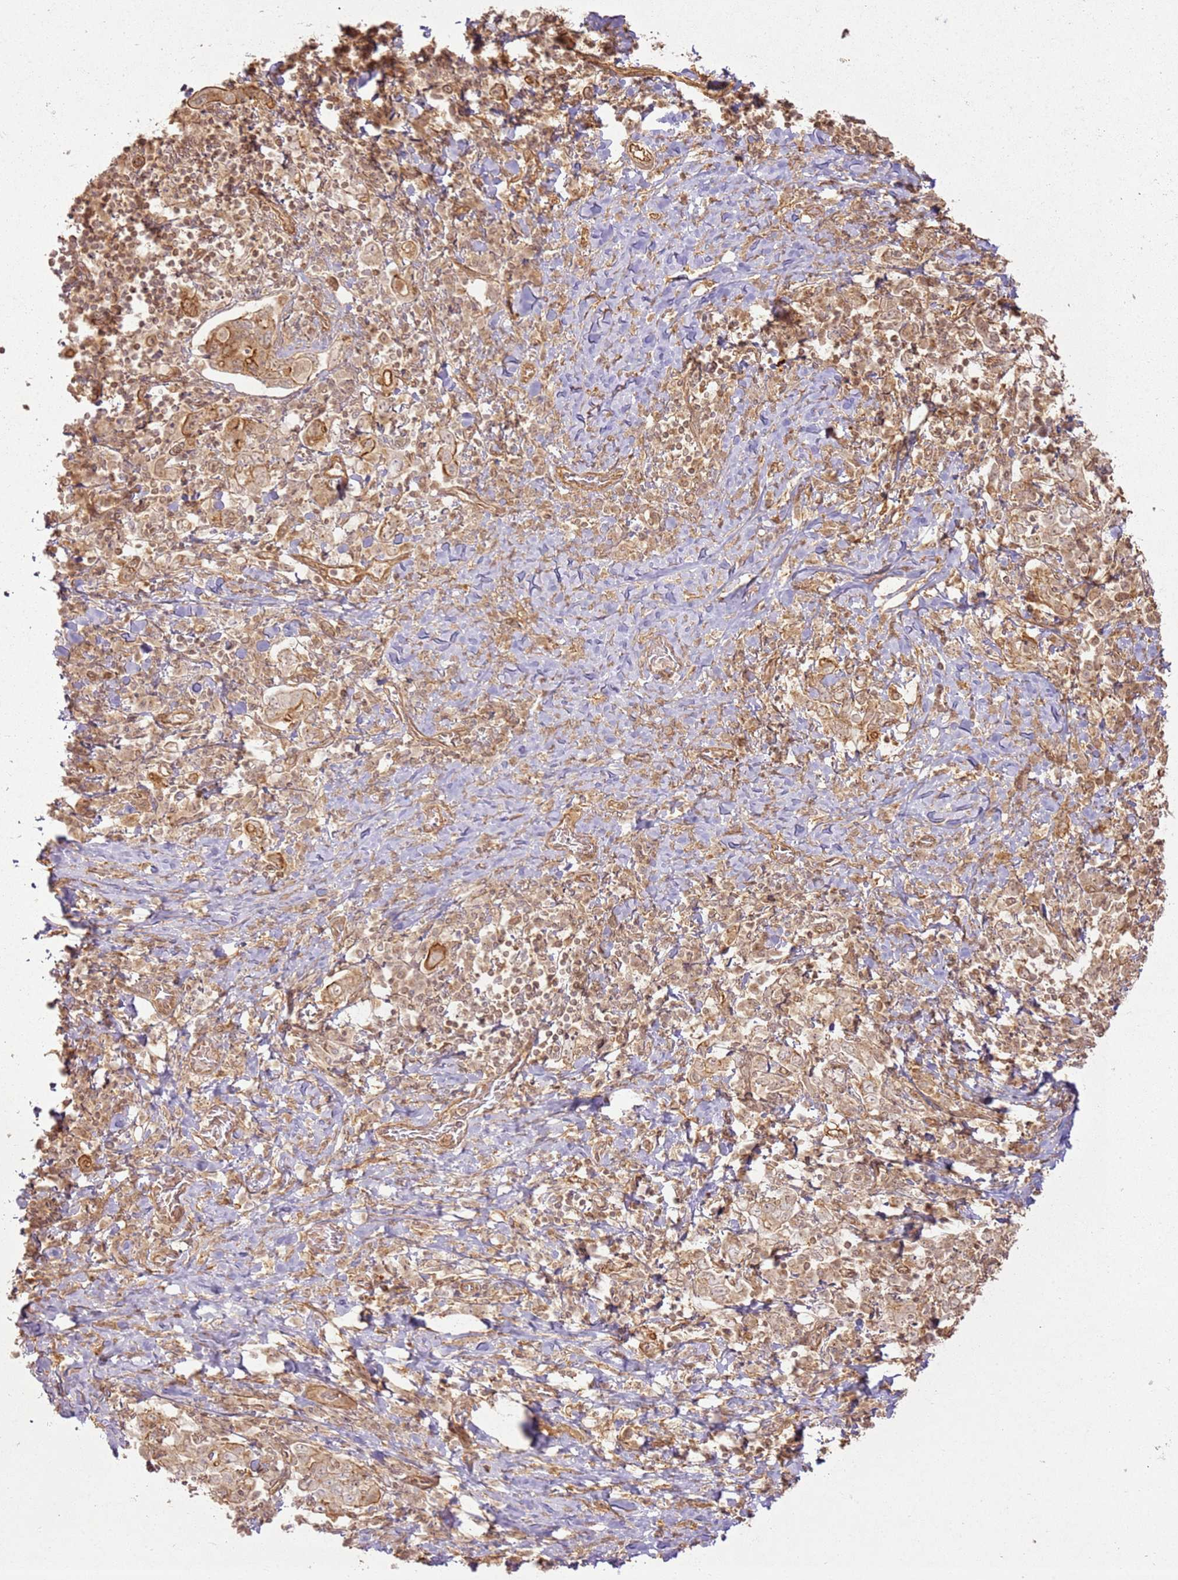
{"staining": {"intensity": "moderate", "quantity": ">75%", "location": "cytoplasmic/membranous"}, "tissue": "stomach cancer", "cell_type": "Tumor cells", "image_type": "cancer", "snomed": [{"axis": "morphology", "description": "Adenocarcinoma, NOS"}, {"axis": "topography", "description": "Stomach, upper"}, {"axis": "topography", "description": "Stomach"}], "caption": "This photomicrograph demonstrates immunohistochemistry (IHC) staining of stomach cancer (adenocarcinoma), with medium moderate cytoplasmic/membranous staining in about >75% of tumor cells.", "gene": "ZNF776", "patient": {"sex": "male", "age": 62}}